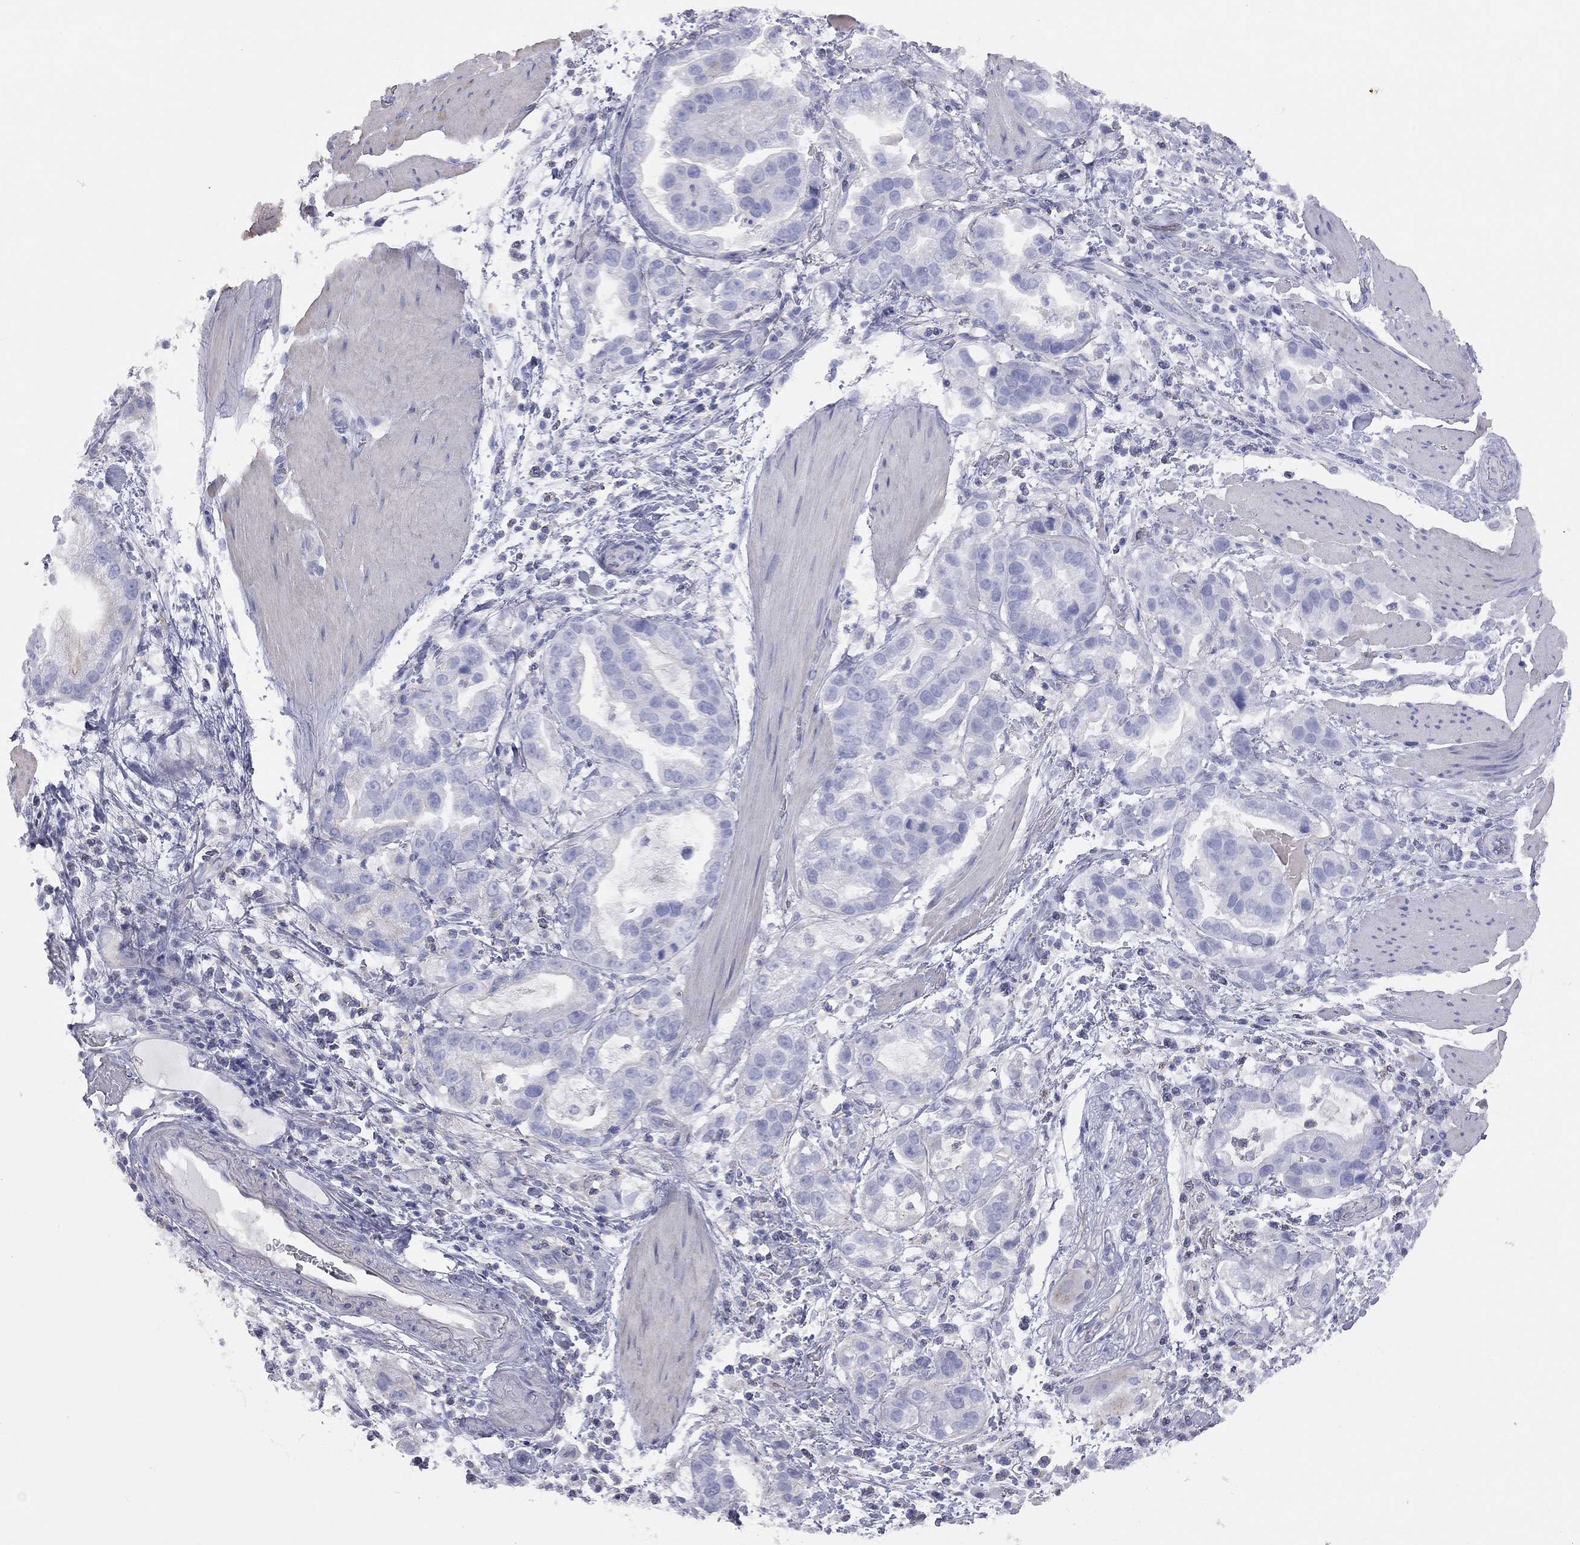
{"staining": {"intensity": "negative", "quantity": "none", "location": "none"}, "tissue": "stomach cancer", "cell_type": "Tumor cells", "image_type": "cancer", "snomed": [{"axis": "morphology", "description": "Adenocarcinoma, NOS"}, {"axis": "topography", "description": "Stomach"}], "caption": "Tumor cells show no significant staining in stomach cancer.", "gene": "ADCYAP1", "patient": {"sex": "male", "age": 59}}